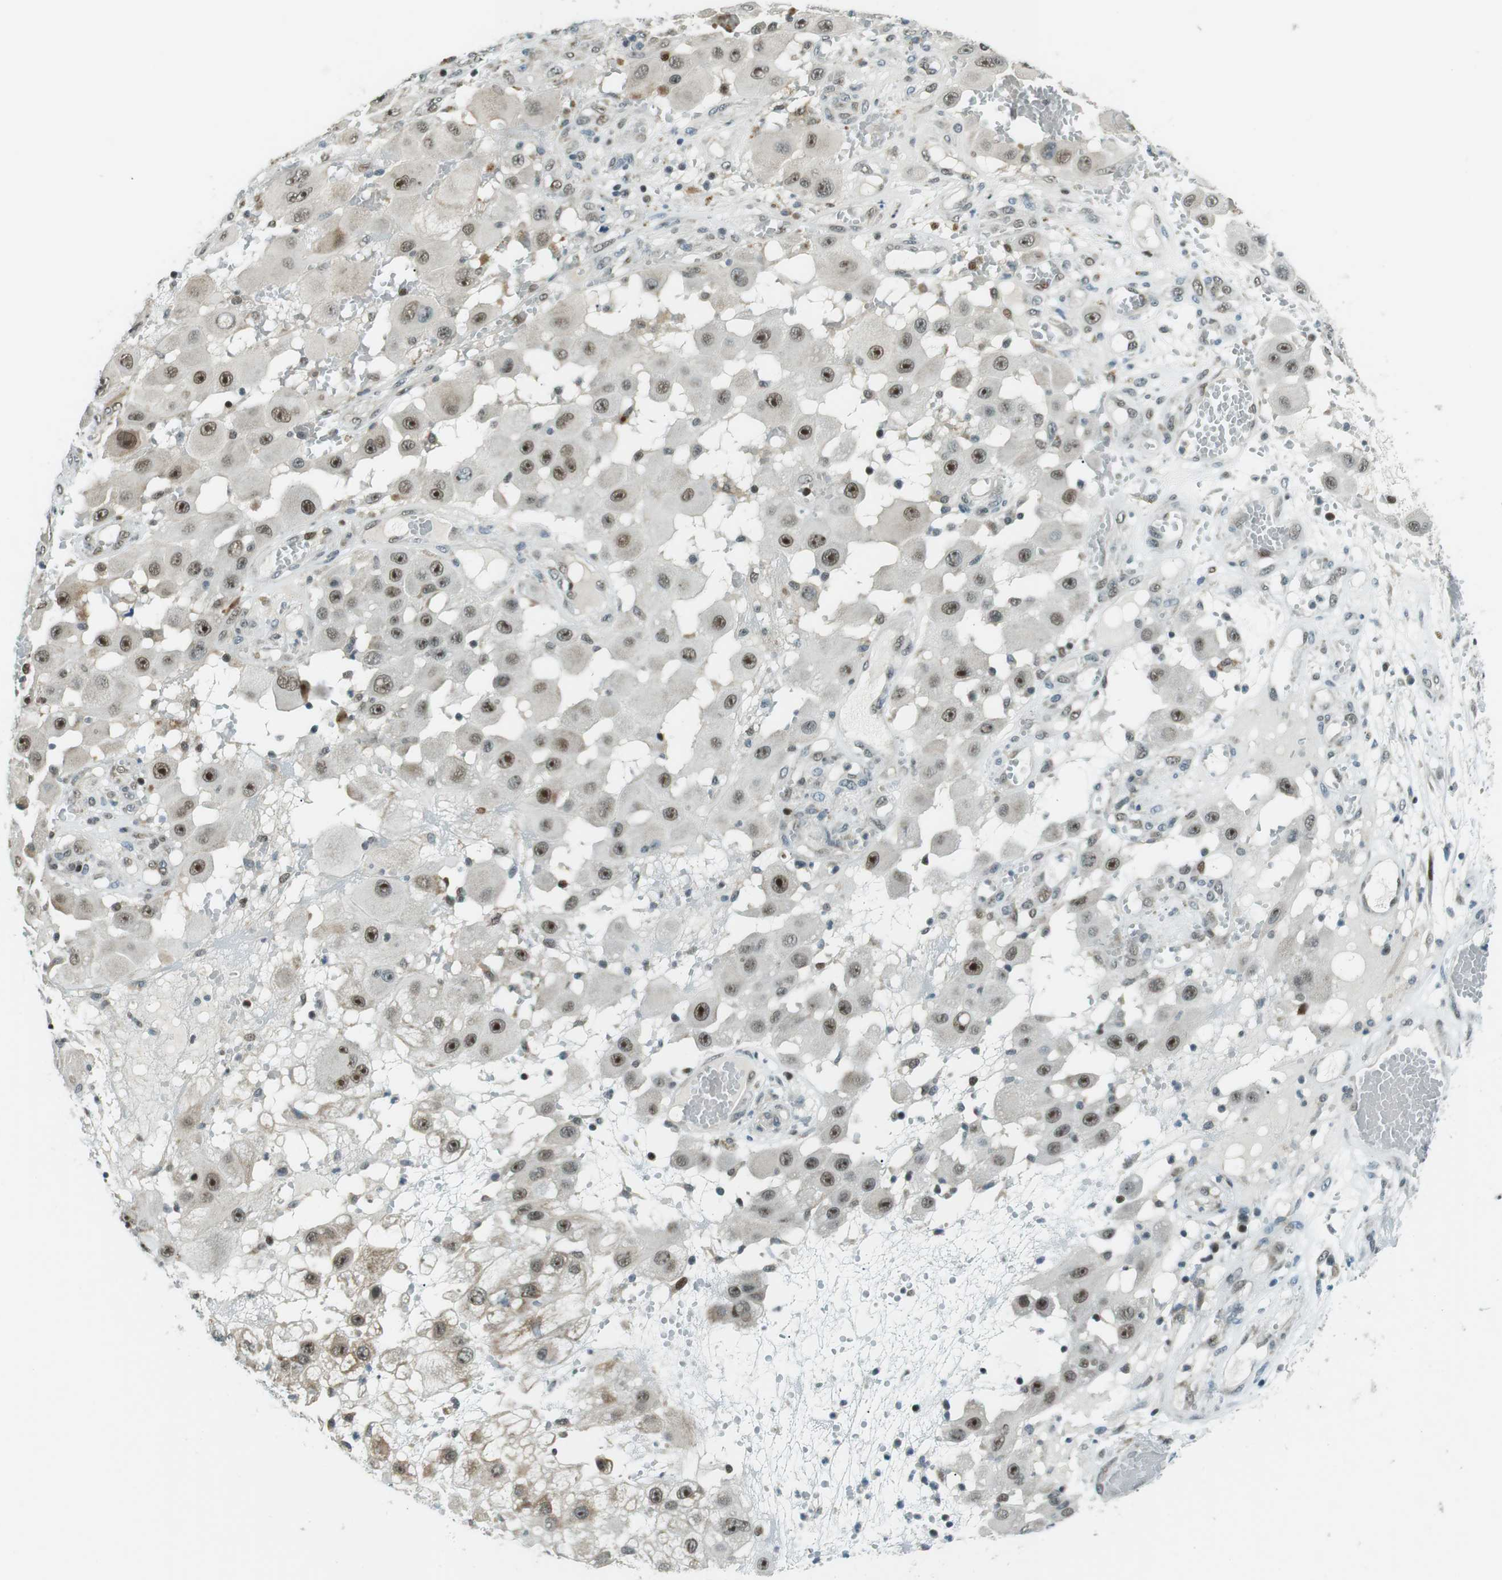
{"staining": {"intensity": "moderate", "quantity": ">75%", "location": "nuclear"}, "tissue": "melanoma", "cell_type": "Tumor cells", "image_type": "cancer", "snomed": [{"axis": "morphology", "description": "Malignant melanoma, NOS"}, {"axis": "topography", "description": "Skin"}], "caption": "Protein staining by immunohistochemistry demonstrates moderate nuclear positivity in about >75% of tumor cells in melanoma.", "gene": "PJA1", "patient": {"sex": "female", "age": 81}}